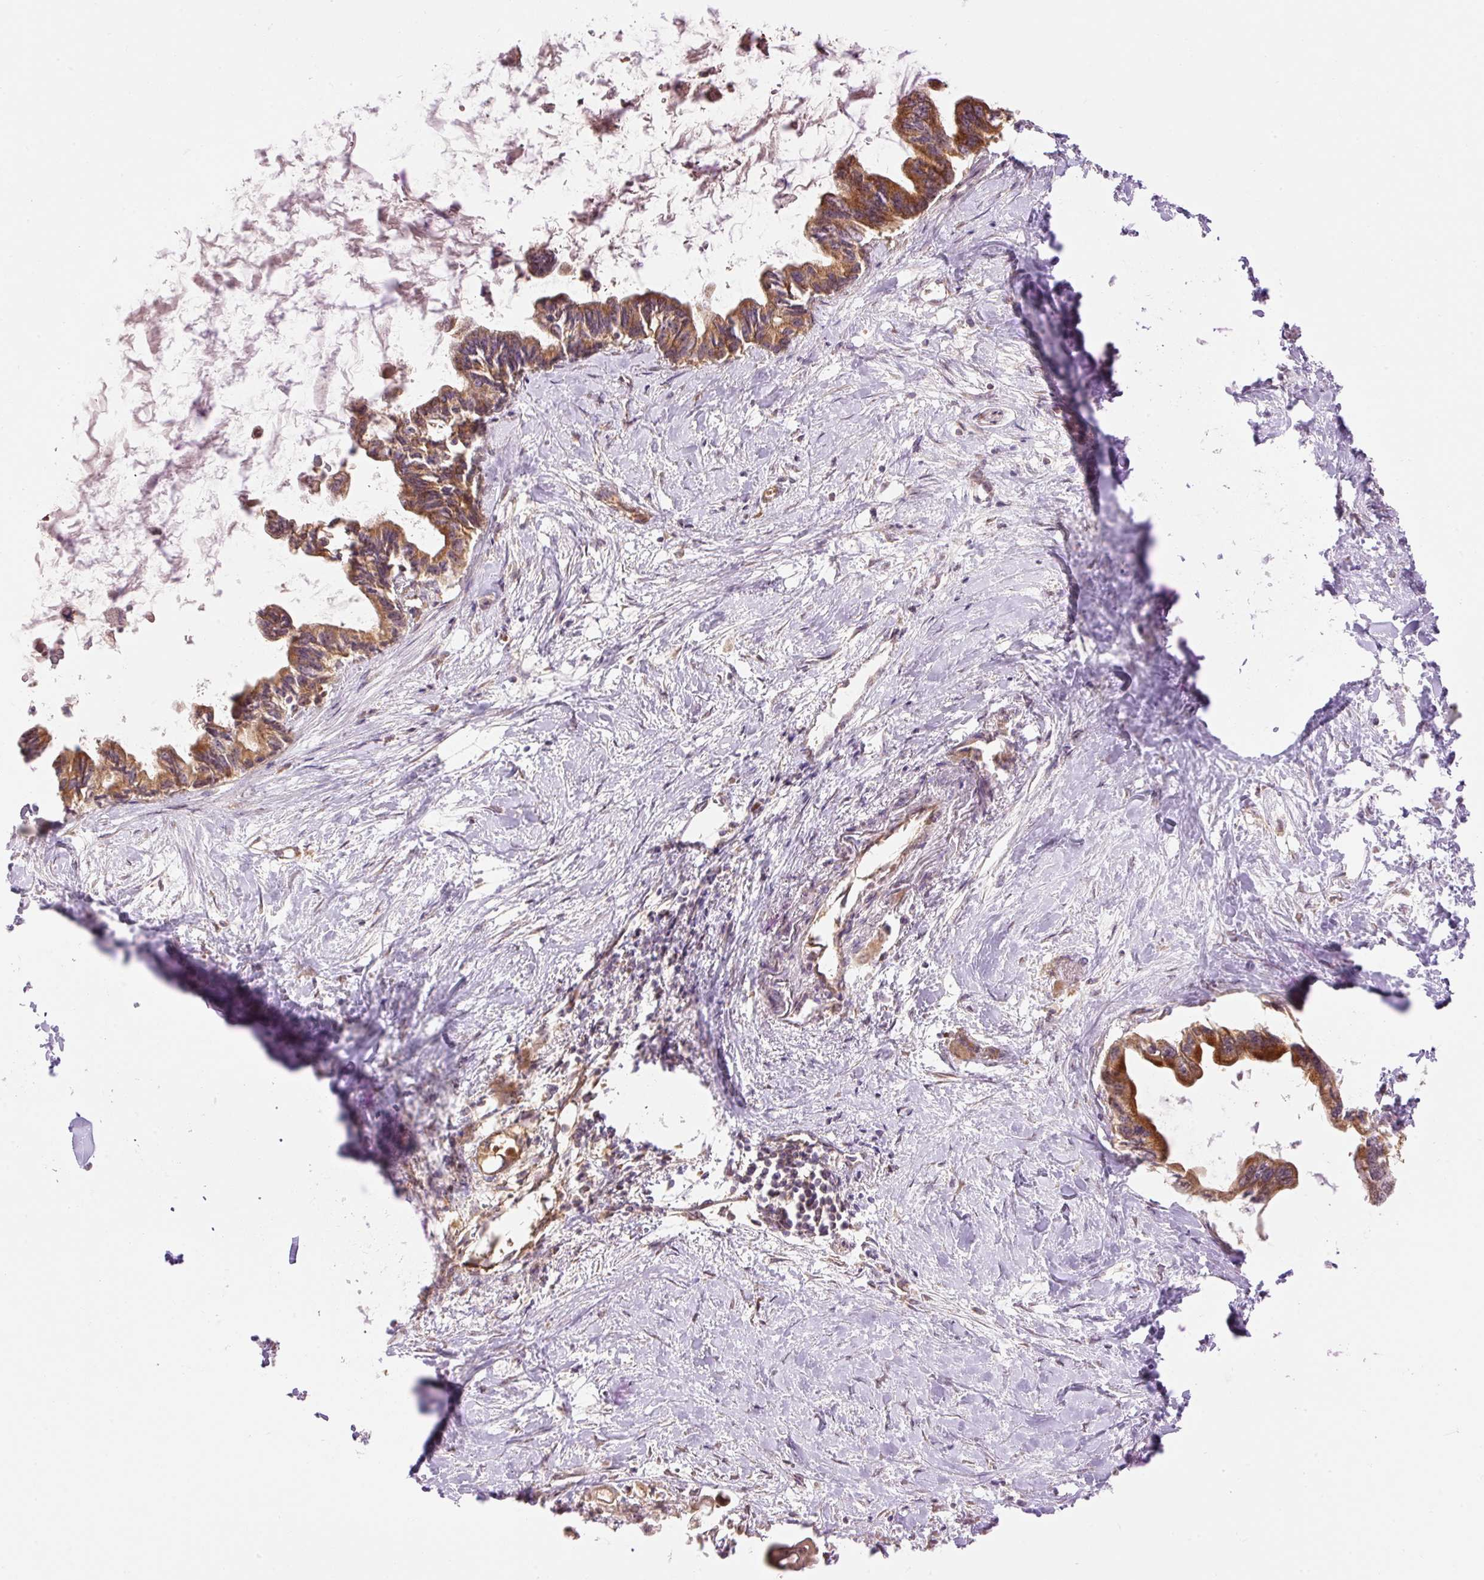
{"staining": {"intensity": "moderate", "quantity": ">75%", "location": "cytoplasmic/membranous"}, "tissue": "pancreatic cancer", "cell_type": "Tumor cells", "image_type": "cancer", "snomed": [{"axis": "morphology", "description": "Adenocarcinoma, NOS"}, {"axis": "topography", "description": "Pancreas"}], "caption": "Brown immunohistochemical staining in human pancreatic cancer reveals moderate cytoplasmic/membranous staining in about >75% of tumor cells.", "gene": "ADCY4", "patient": {"sex": "male", "age": 61}}